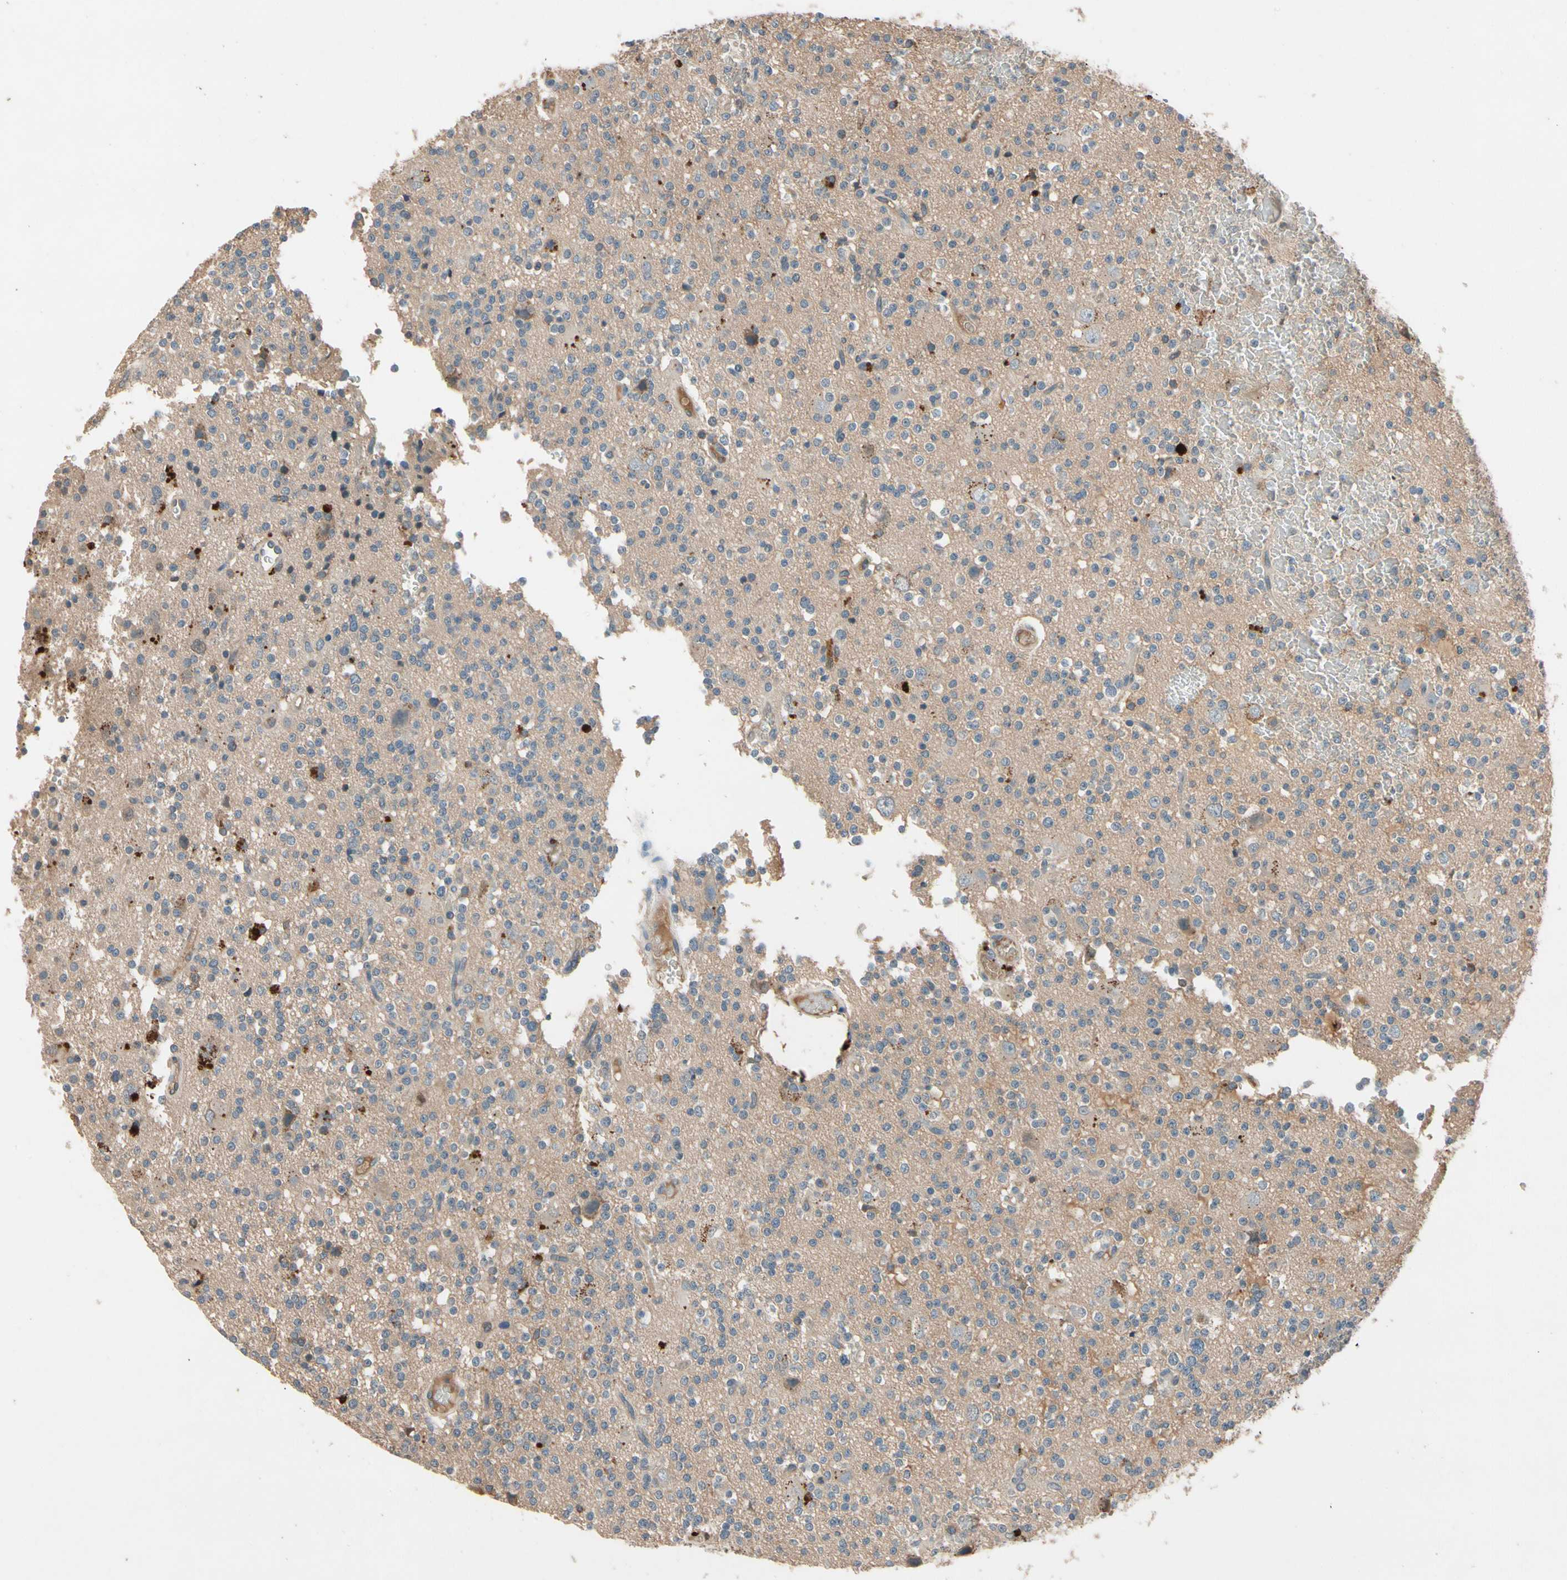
{"staining": {"intensity": "moderate", "quantity": "<25%", "location": "cytoplasmic/membranous"}, "tissue": "glioma", "cell_type": "Tumor cells", "image_type": "cancer", "snomed": [{"axis": "morphology", "description": "Glioma, malignant, High grade"}, {"axis": "topography", "description": "Brain"}], "caption": "Human glioma stained for a protein (brown) reveals moderate cytoplasmic/membranous positive staining in about <25% of tumor cells.", "gene": "IL1RL1", "patient": {"sex": "male", "age": 47}}